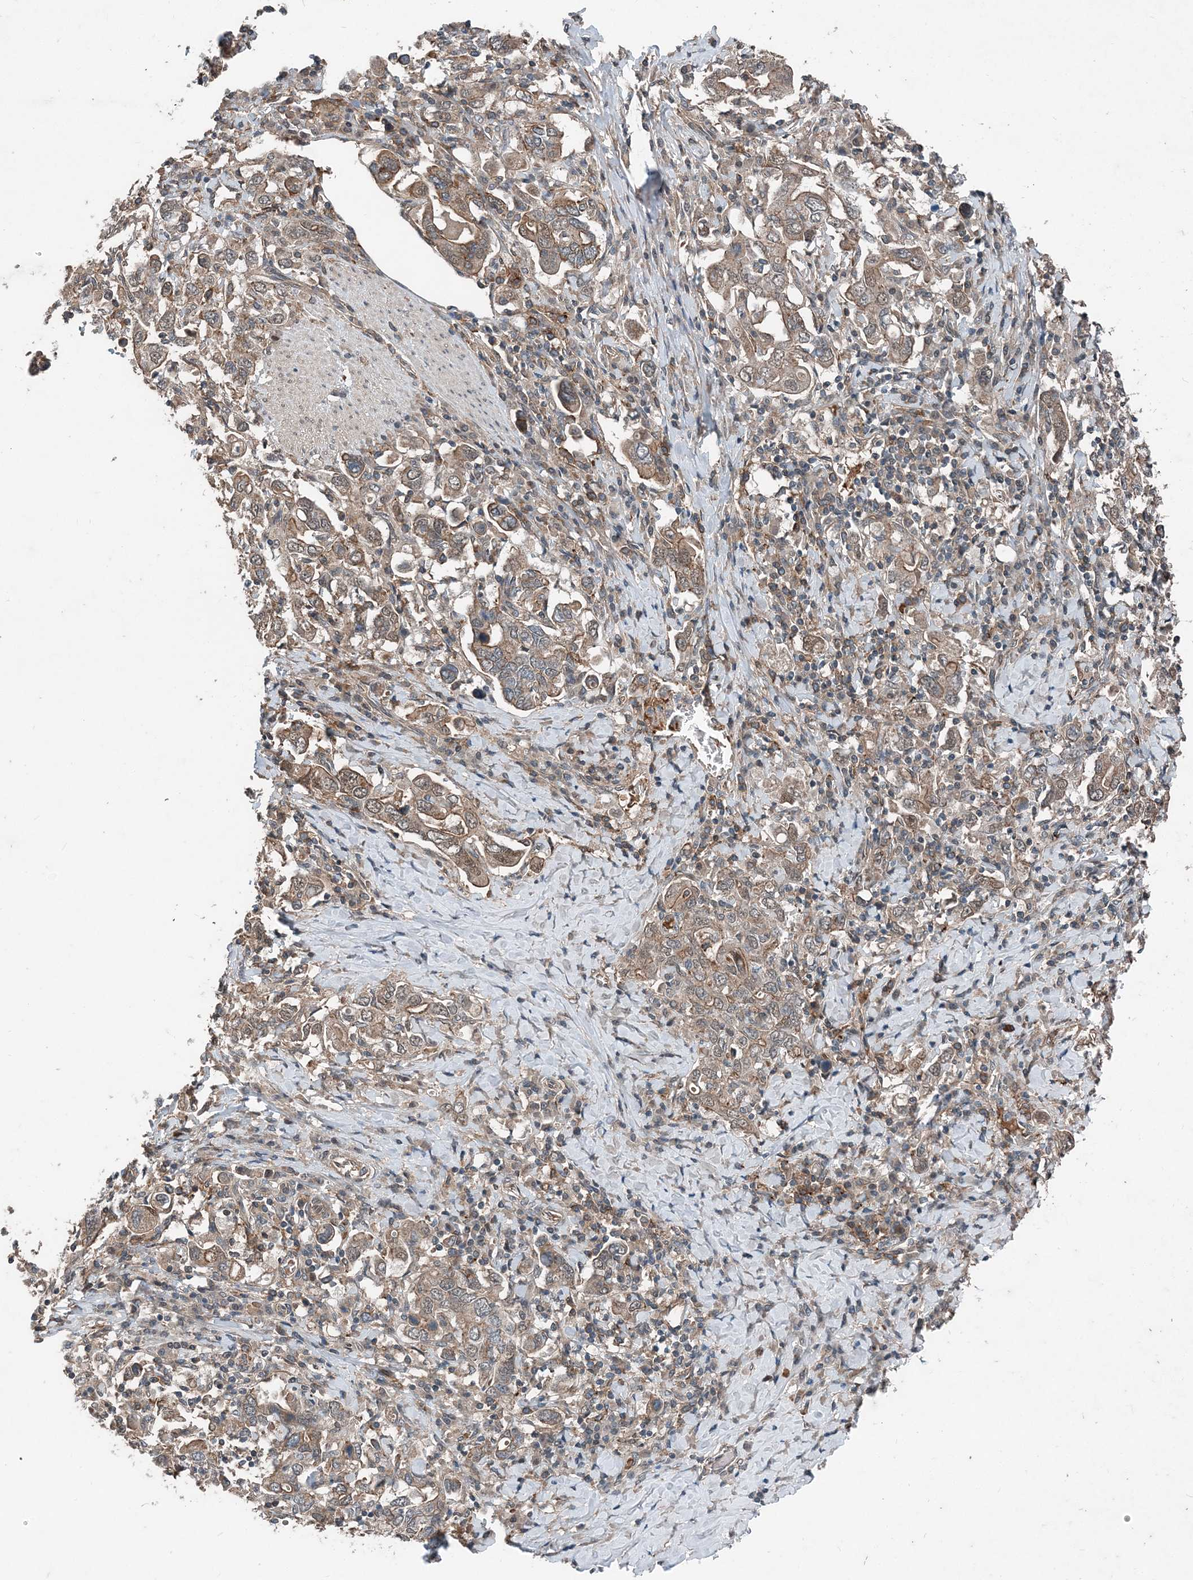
{"staining": {"intensity": "moderate", "quantity": ">75%", "location": "cytoplasmic/membranous"}, "tissue": "stomach cancer", "cell_type": "Tumor cells", "image_type": "cancer", "snomed": [{"axis": "morphology", "description": "Adenocarcinoma, NOS"}, {"axis": "topography", "description": "Stomach, upper"}], "caption": "Immunohistochemical staining of human stomach cancer shows medium levels of moderate cytoplasmic/membranous protein positivity in about >75% of tumor cells.", "gene": "SMPD3", "patient": {"sex": "male", "age": 62}}